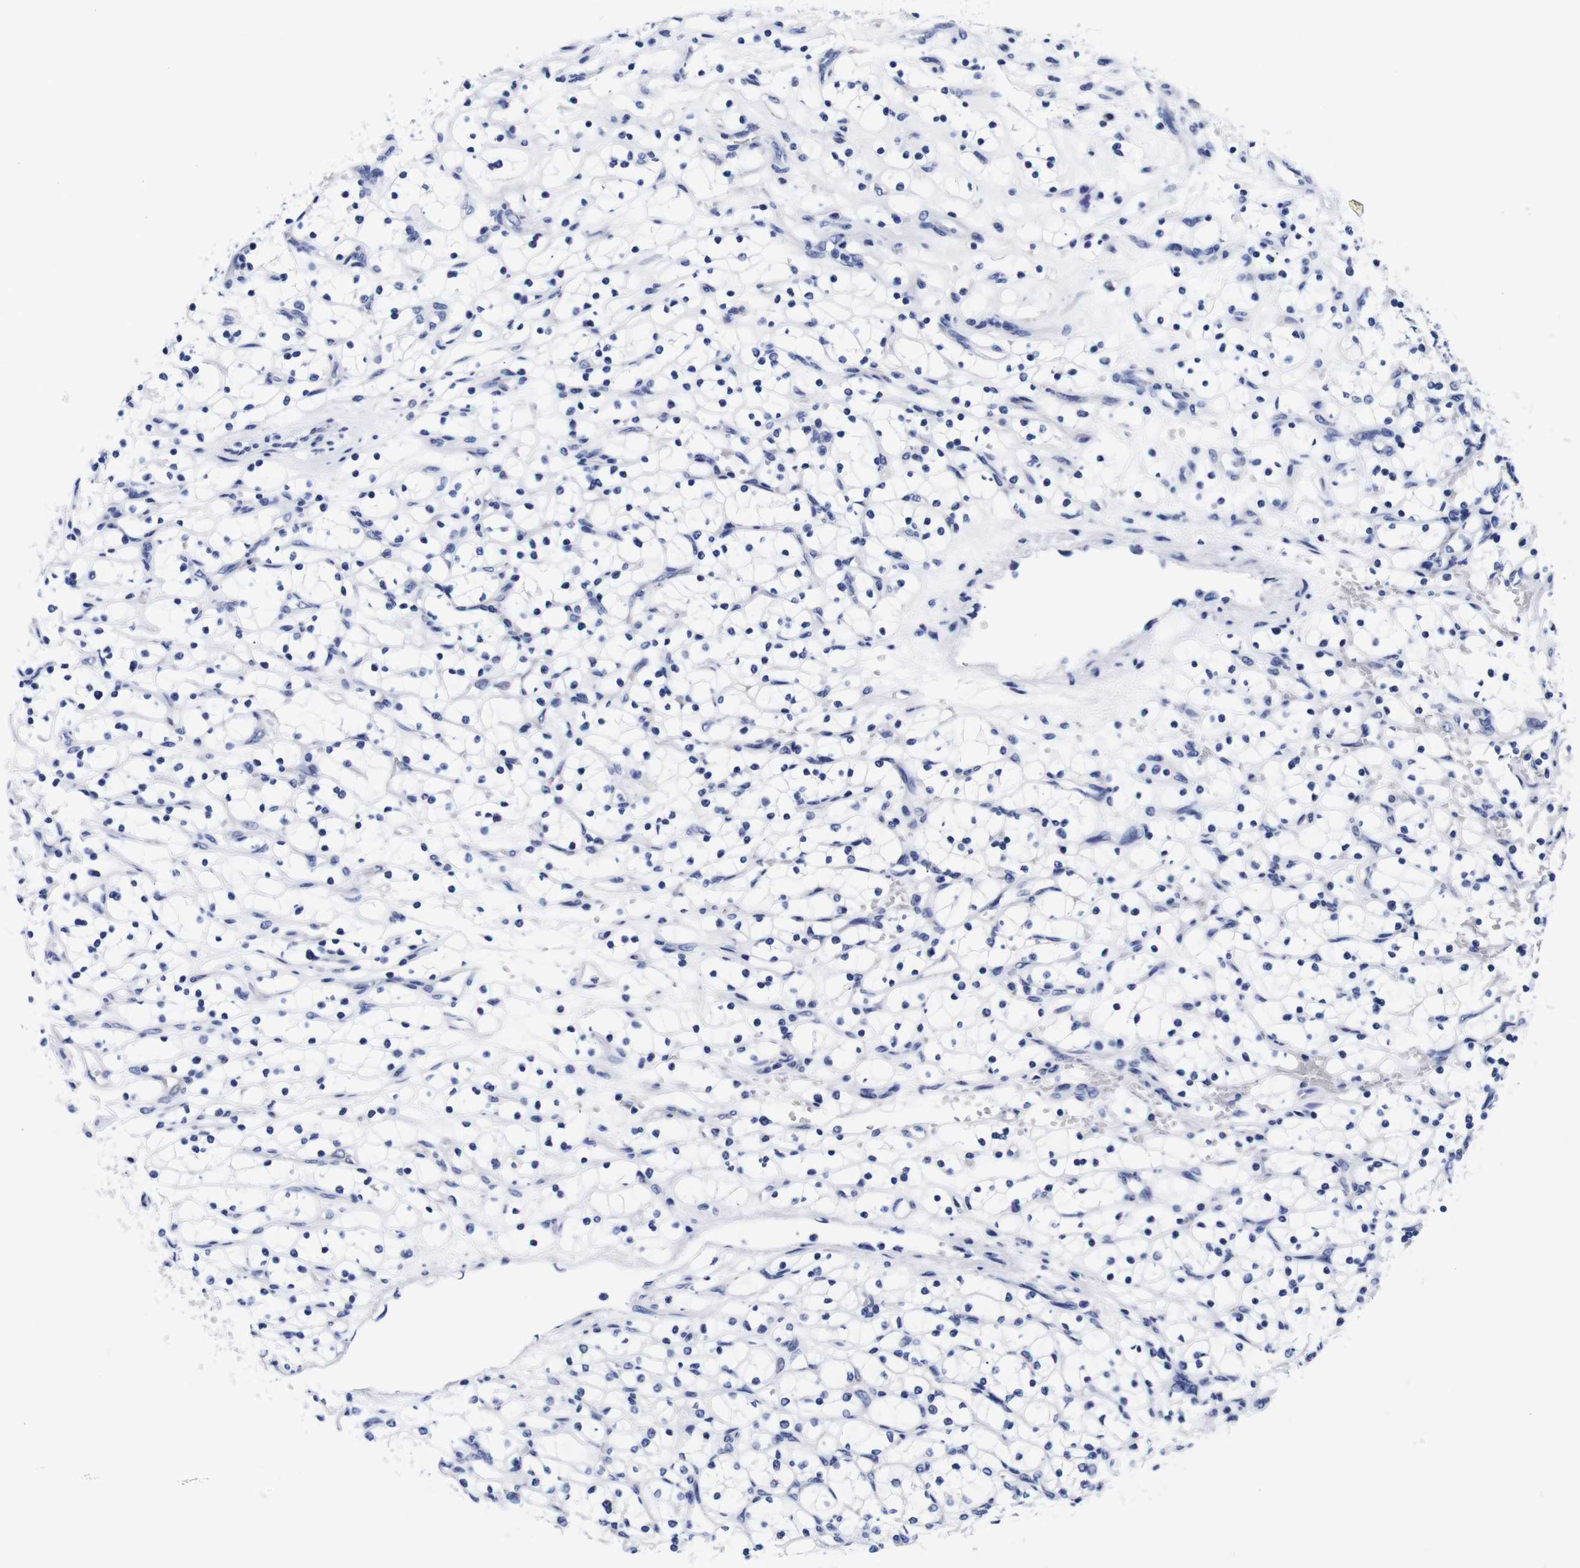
{"staining": {"intensity": "negative", "quantity": "none", "location": "none"}, "tissue": "renal cancer", "cell_type": "Tumor cells", "image_type": "cancer", "snomed": [{"axis": "morphology", "description": "Adenocarcinoma, NOS"}, {"axis": "topography", "description": "Kidney"}], "caption": "Tumor cells show no significant staining in renal cancer.", "gene": "CLEC4G", "patient": {"sex": "female", "age": 69}}